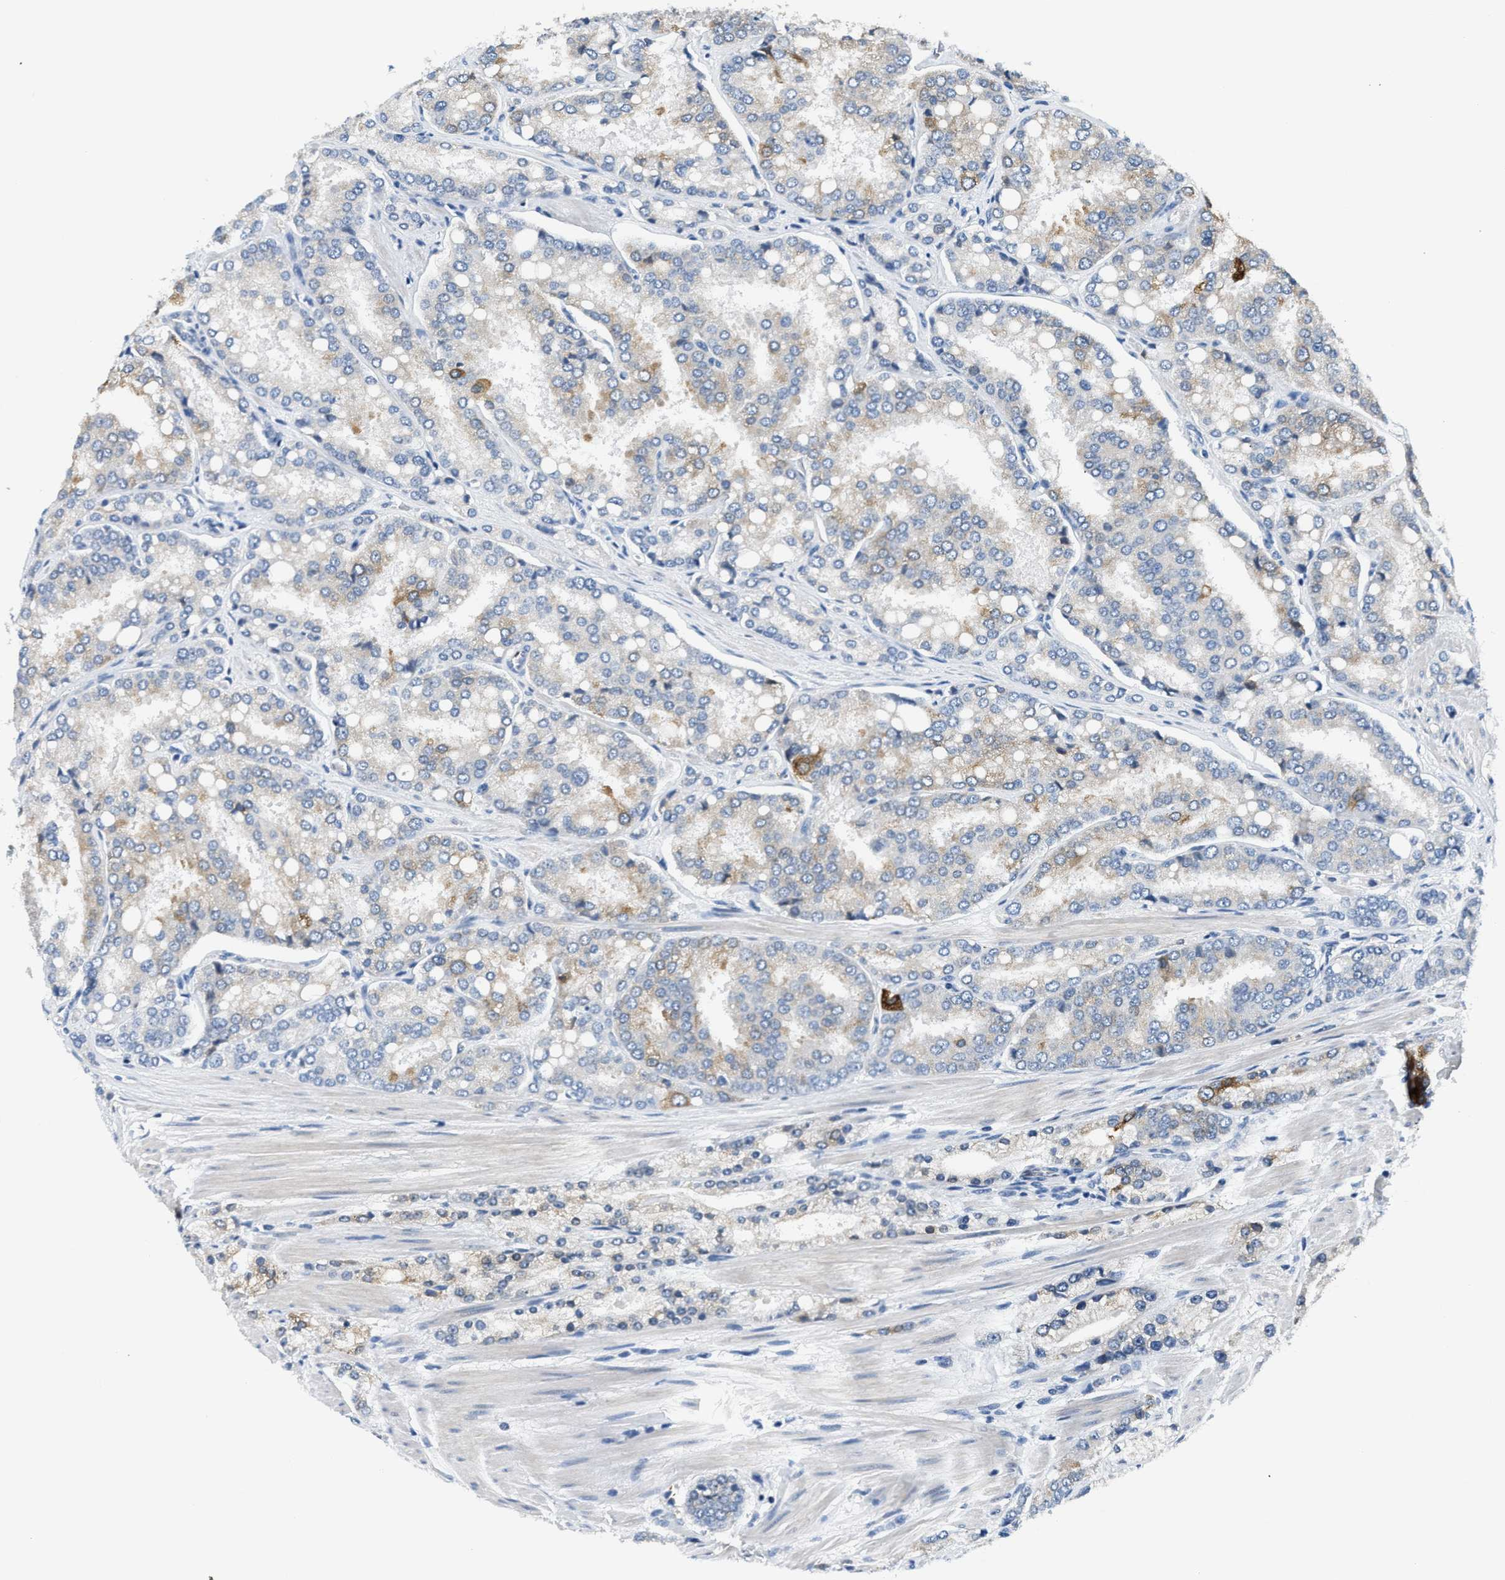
{"staining": {"intensity": "moderate", "quantity": "<25%", "location": "cytoplasmic/membranous"}, "tissue": "prostate cancer", "cell_type": "Tumor cells", "image_type": "cancer", "snomed": [{"axis": "morphology", "description": "Adenocarcinoma, High grade"}, {"axis": "topography", "description": "Prostate"}], "caption": "Moderate cytoplasmic/membranous protein positivity is seen in about <25% of tumor cells in prostate cancer (adenocarcinoma (high-grade)). (DAB (3,3'-diaminobenzidine) = brown stain, brightfield microscopy at high magnification).", "gene": "CLGN", "patient": {"sex": "male", "age": 50}}